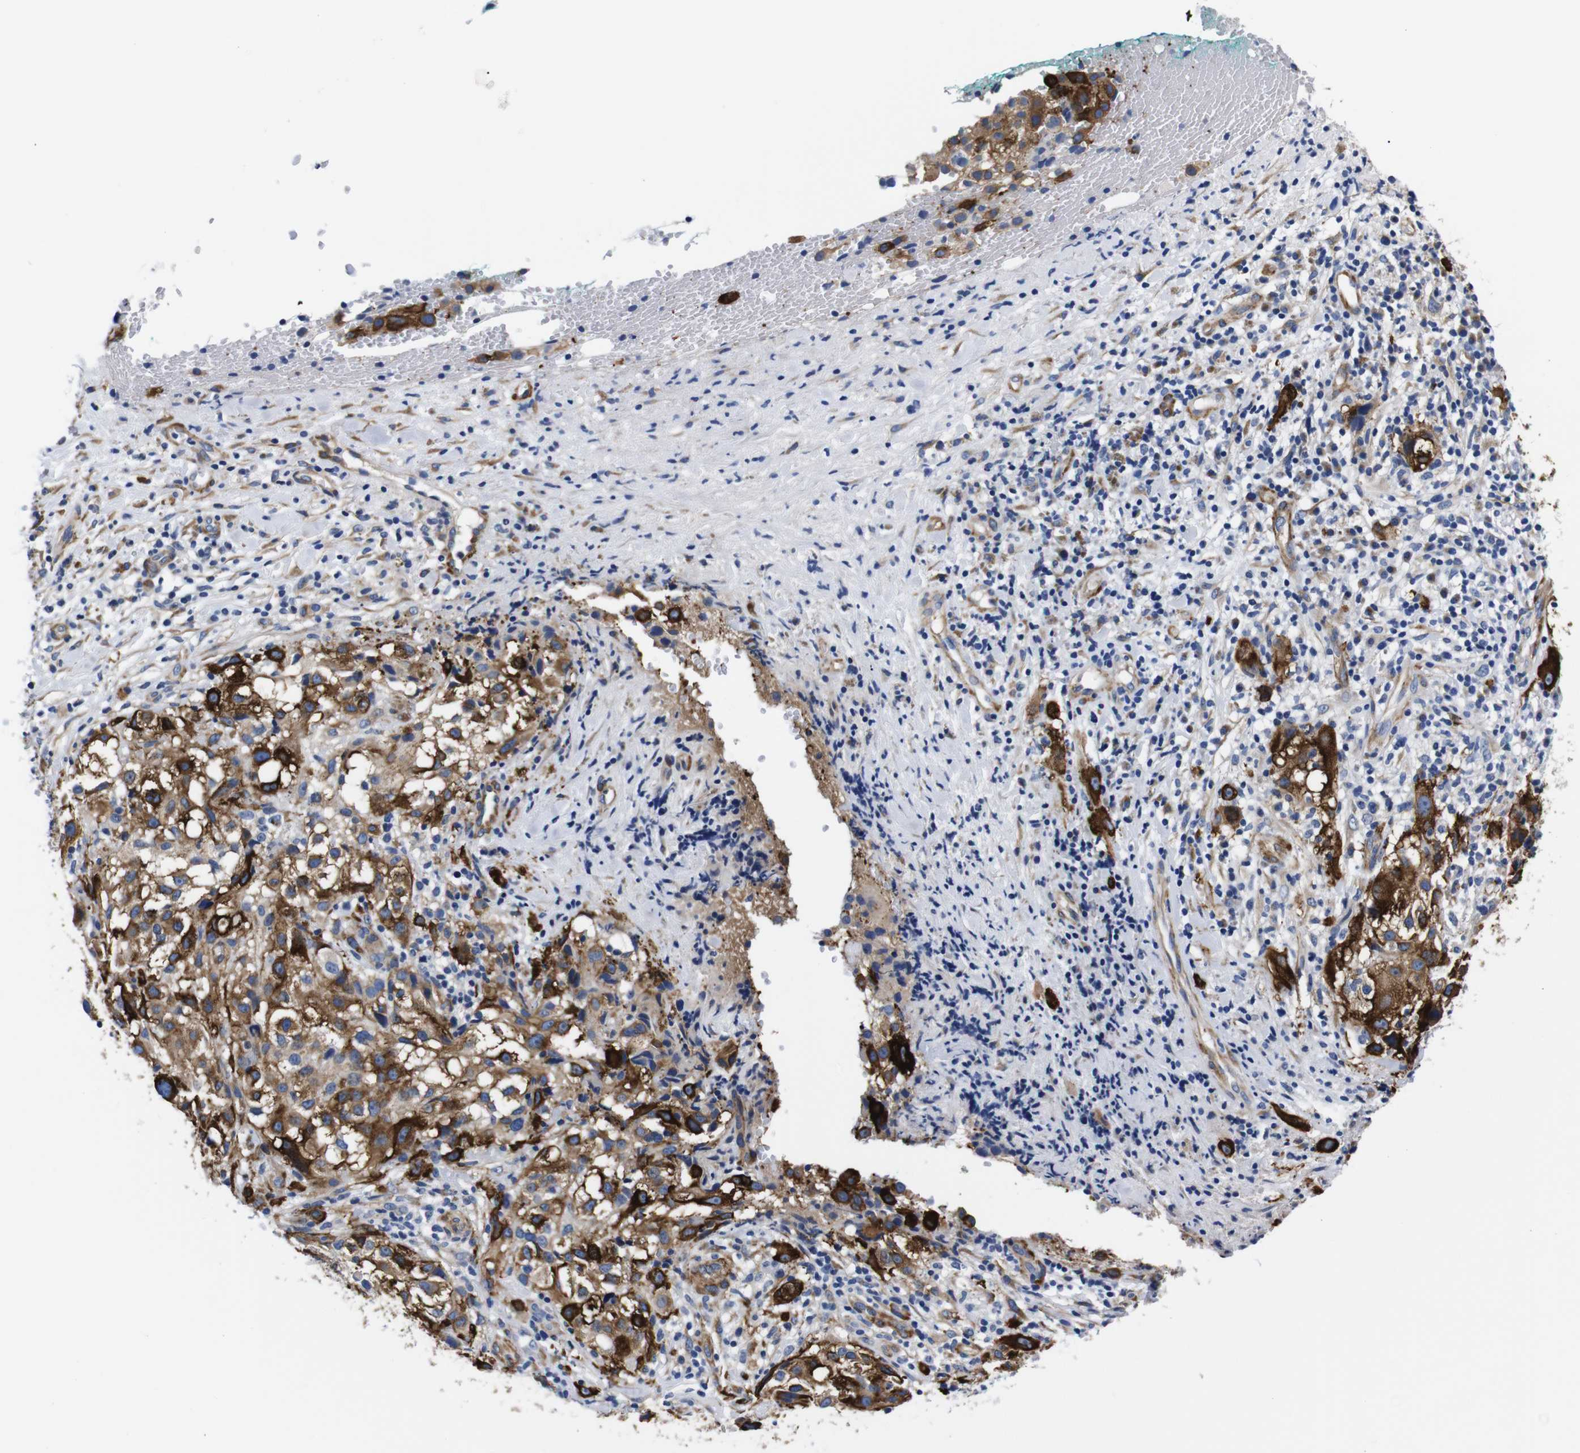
{"staining": {"intensity": "strong", "quantity": ">75%", "location": "cytoplasmic/membranous"}, "tissue": "melanoma", "cell_type": "Tumor cells", "image_type": "cancer", "snomed": [{"axis": "morphology", "description": "Necrosis, NOS"}, {"axis": "morphology", "description": "Malignant melanoma, NOS"}, {"axis": "topography", "description": "Skin"}], "caption": "This image reveals immunohistochemistry staining of human malignant melanoma, with high strong cytoplasmic/membranous expression in about >75% of tumor cells.", "gene": "LRIG1", "patient": {"sex": "female", "age": 87}}